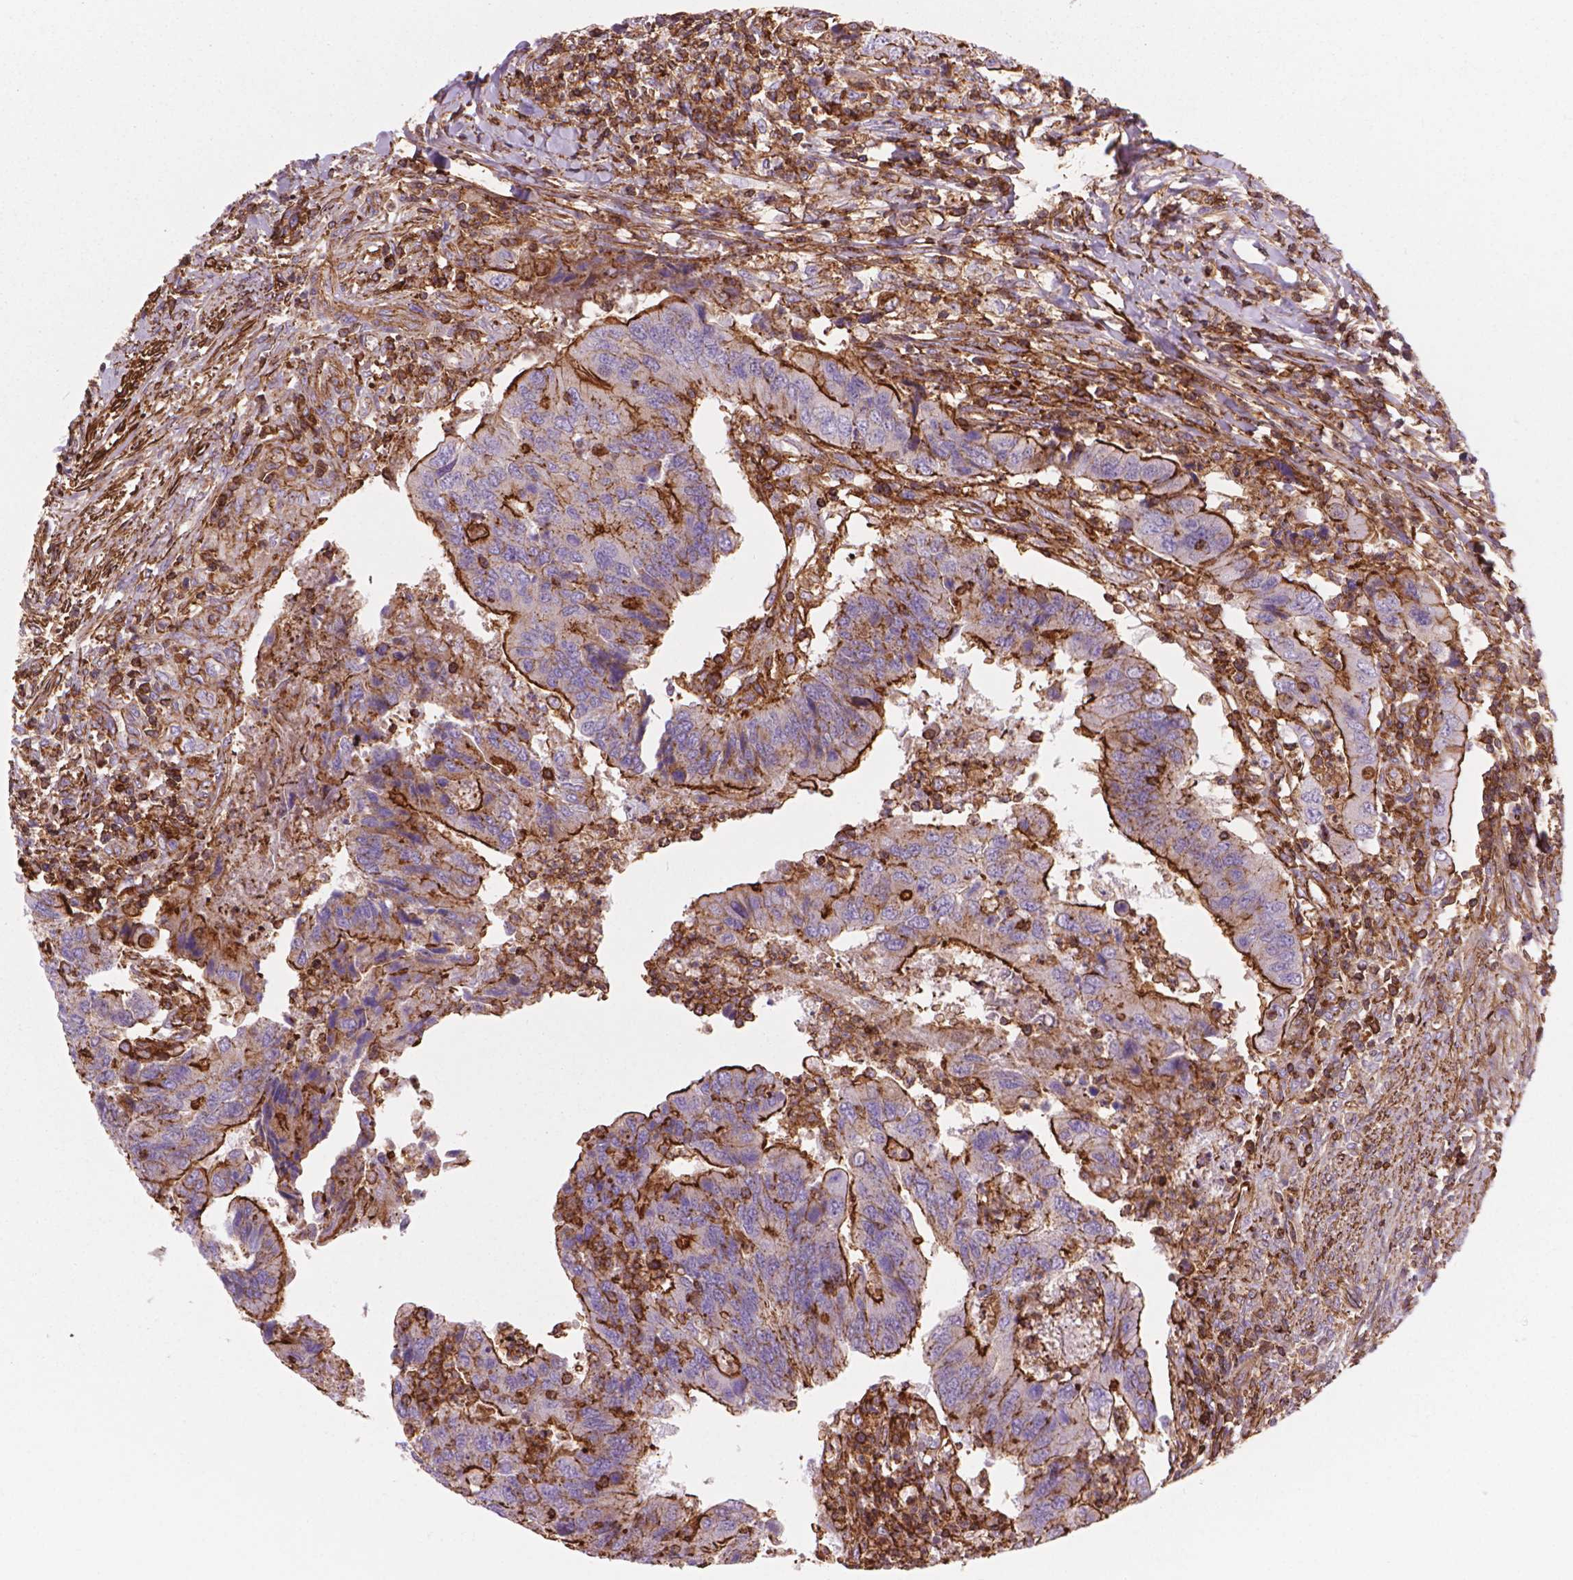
{"staining": {"intensity": "strong", "quantity": "25%-75%", "location": "cytoplasmic/membranous"}, "tissue": "colorectal cancer", "cell_type": "Tumor cells", "image_type": "cancer", "snomed": [{"axis": "morphology", "description": "Adenocarcinoma, NOS"}, {"axis": "topography", "description": "Colon"}], "caption": "The micrograph shows staining of adenocarcinoma (colorectal), revealing strong cytoplasmic/membranous protein positivity (brown color) within tumor cells.", "gene": "PATJ", "patient": {"sex": "female", "age": 67}}